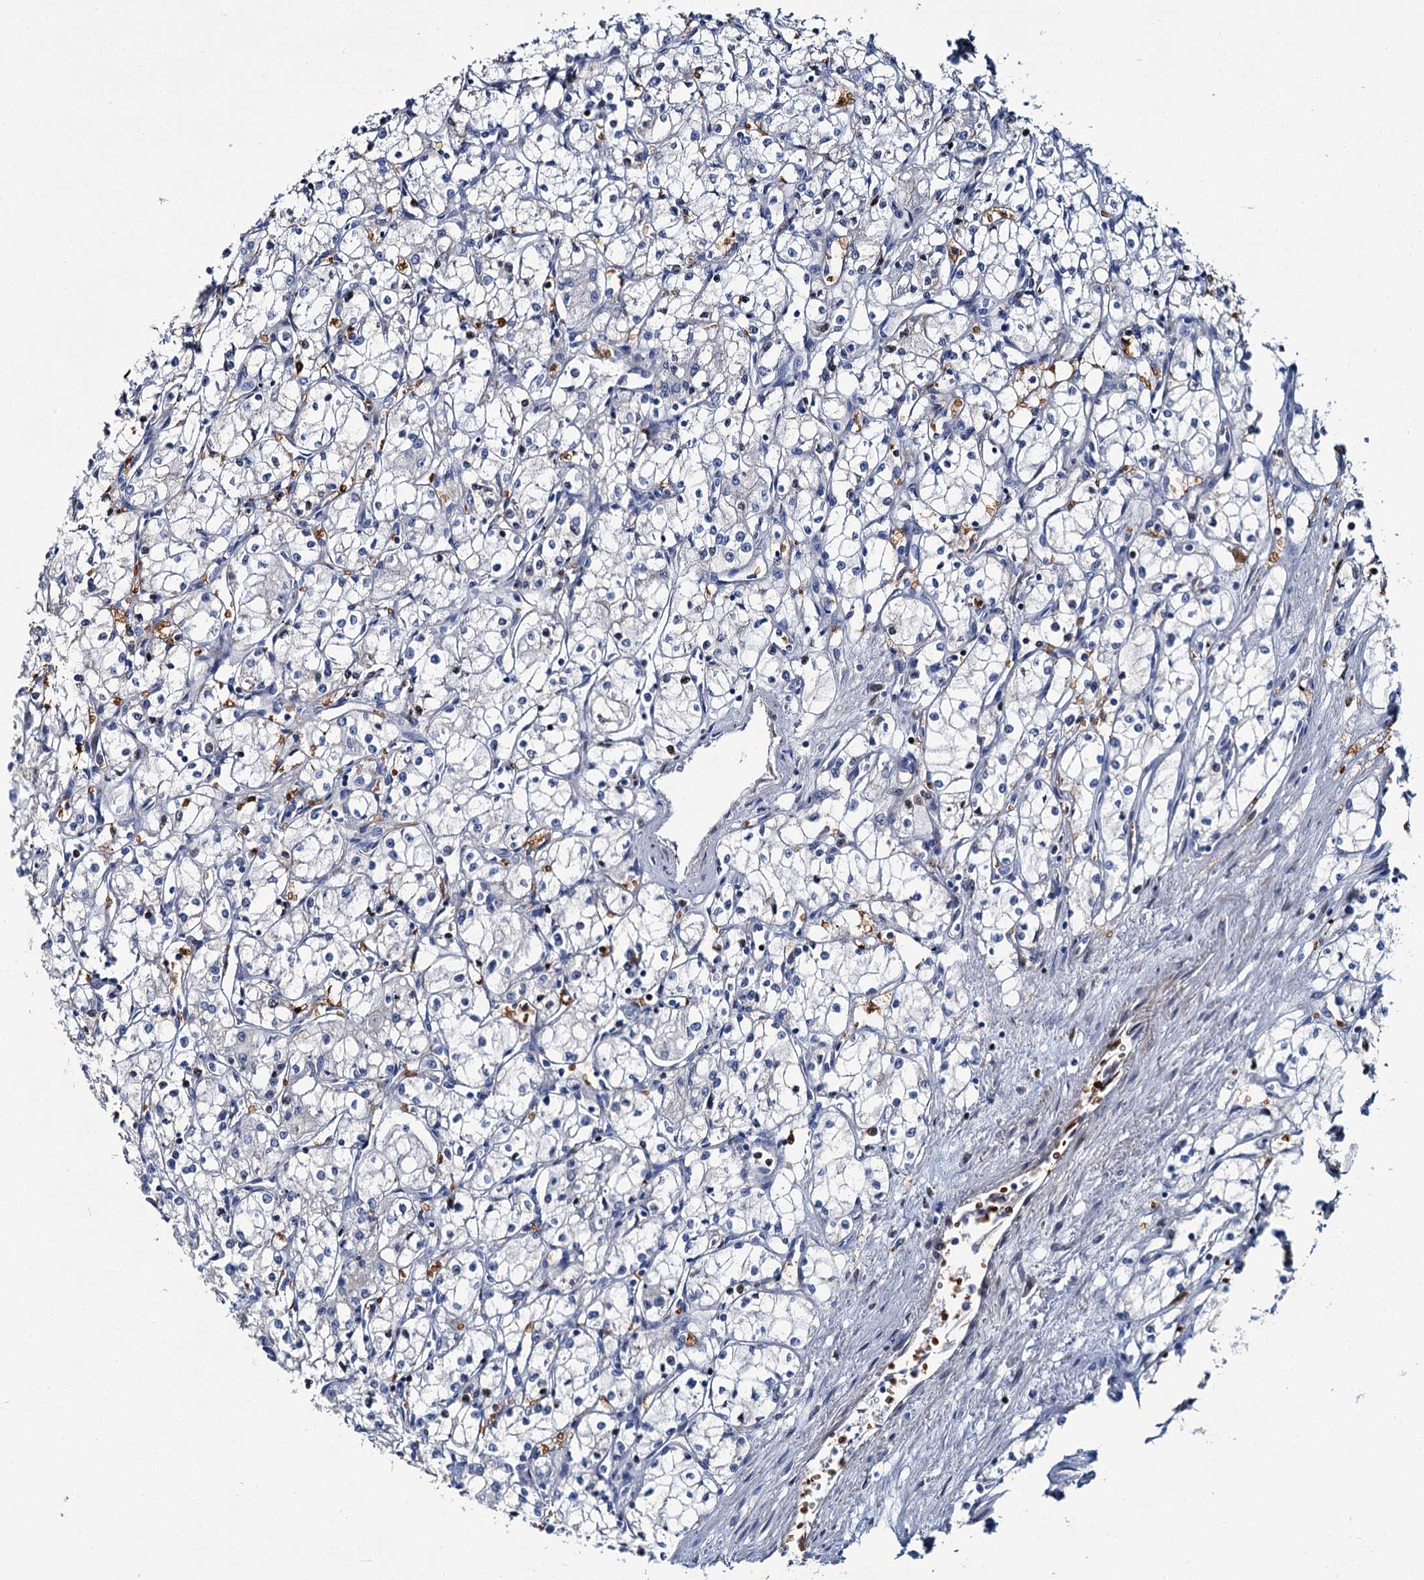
{"staining": {"intensity": "negative", "quantity": "none", "location": "none"}, "tissue": "renal cancer", "cell_type": "Tumor cells", "image_type": "cancer", "snomed": [{"axis": "morphology", "description": "Adenocarcinoma, NOS"}, {"axis": "topography", "description": "Kidney"}], "caption": "Histopathology image shows no protein expression in tumor cells of adenocarcinoma (renal) tissue.", "gene": "ATG2A", "patient": {"sex": "male", "age": 59}}